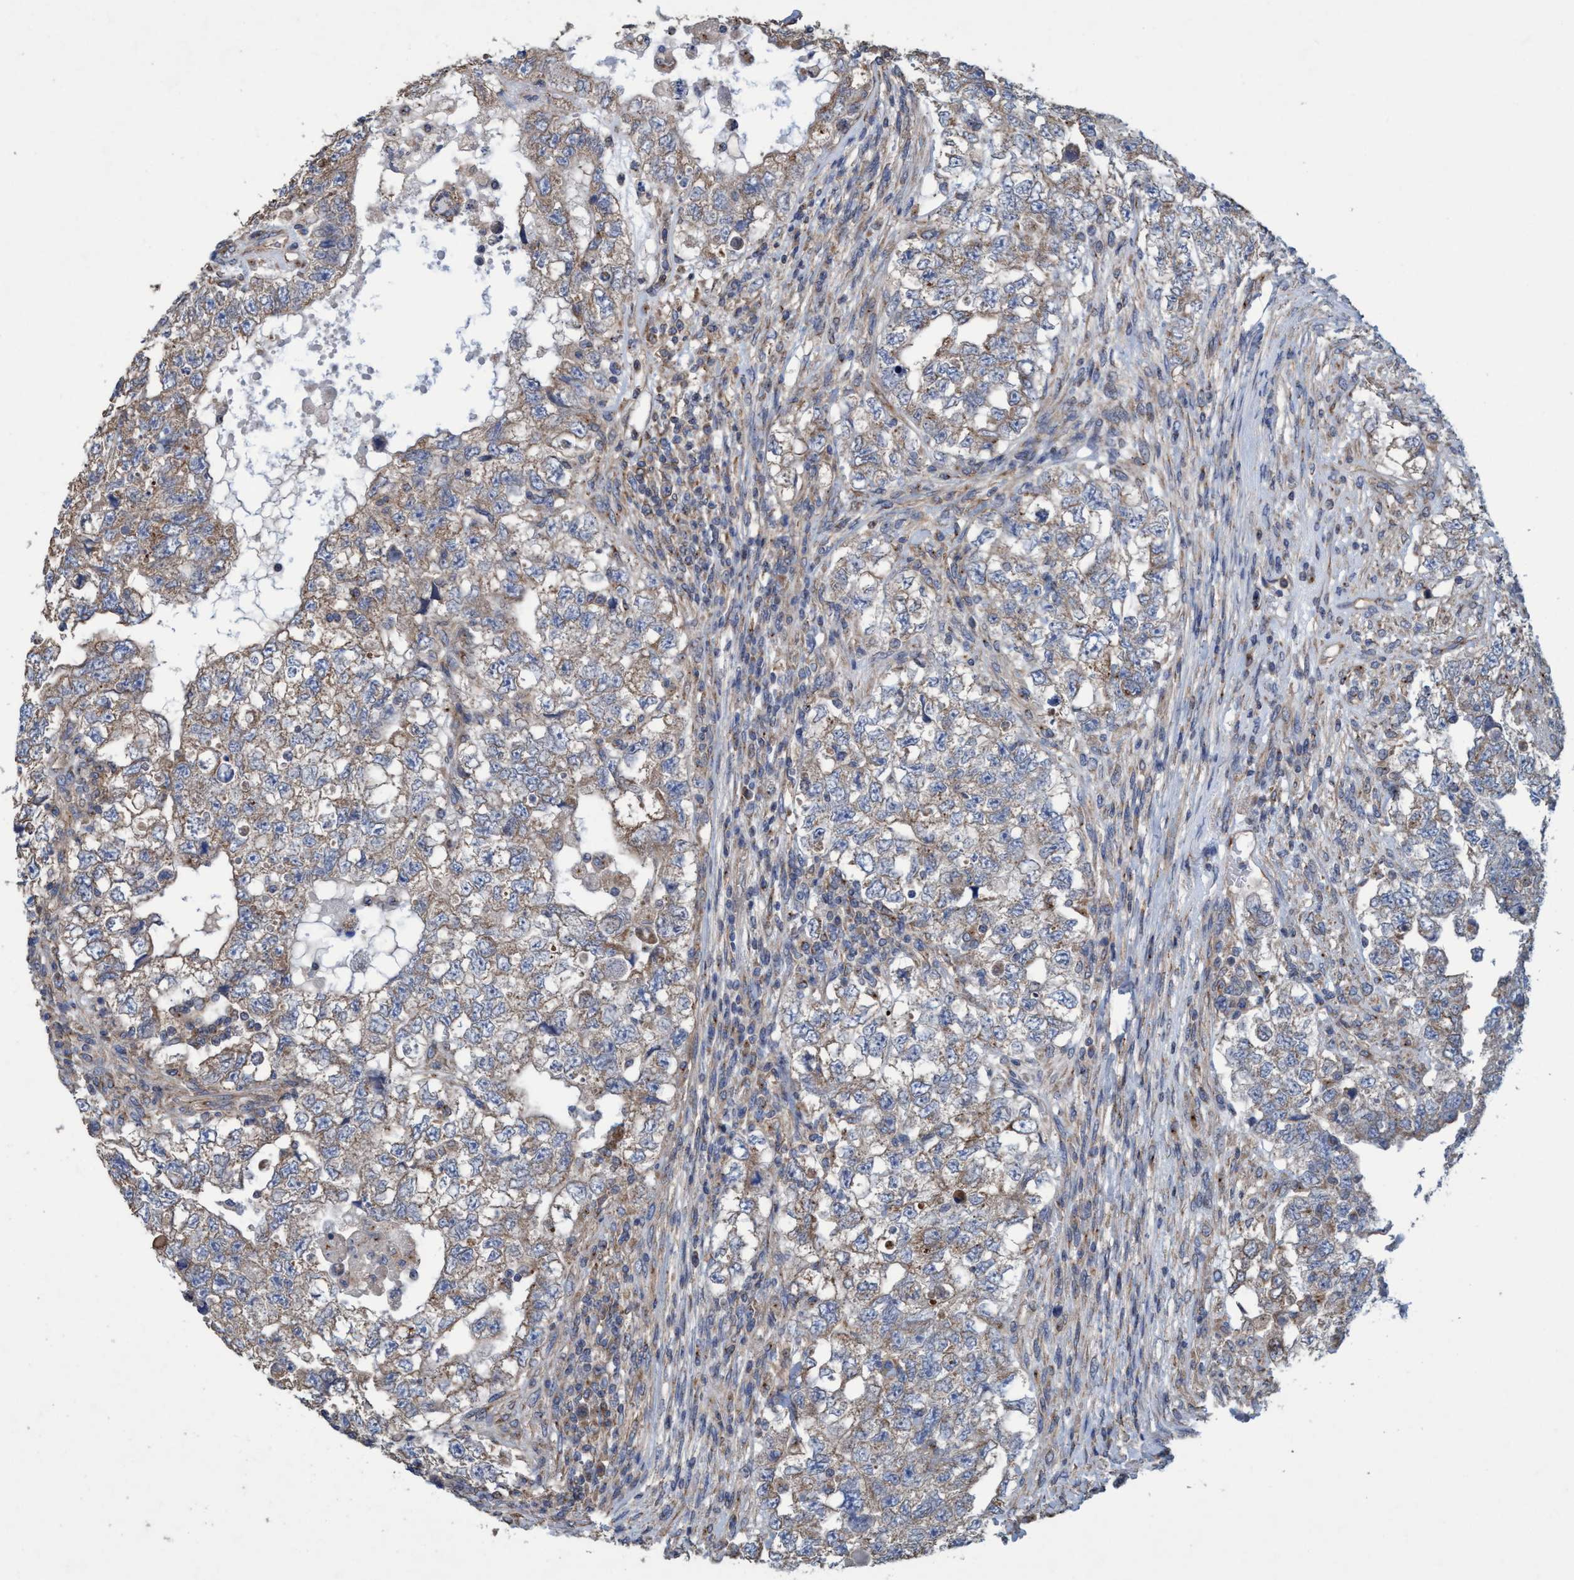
{"staining": {"intensity": "weak", "quantity": ">75%", "location": "cytoplasmic/membranous"}, "tissue": "testis cancer", "cell_type": "Tumor cells", "image_type": "cancer", "snomed": [{"axis": "morphology", "description": "Carcinoma, Embryonal, NOS"}, {"axis": "topography", "description": "Testis"}], "caption": "Human testis cancer (embryonal carcinoma) stained with a brown dye displays weak cytoplasmic/membranous positive positivity in approximately >75% of tumor cells.", "gene": "BICD2", "patient": {"sex": "male", "age": 36}}